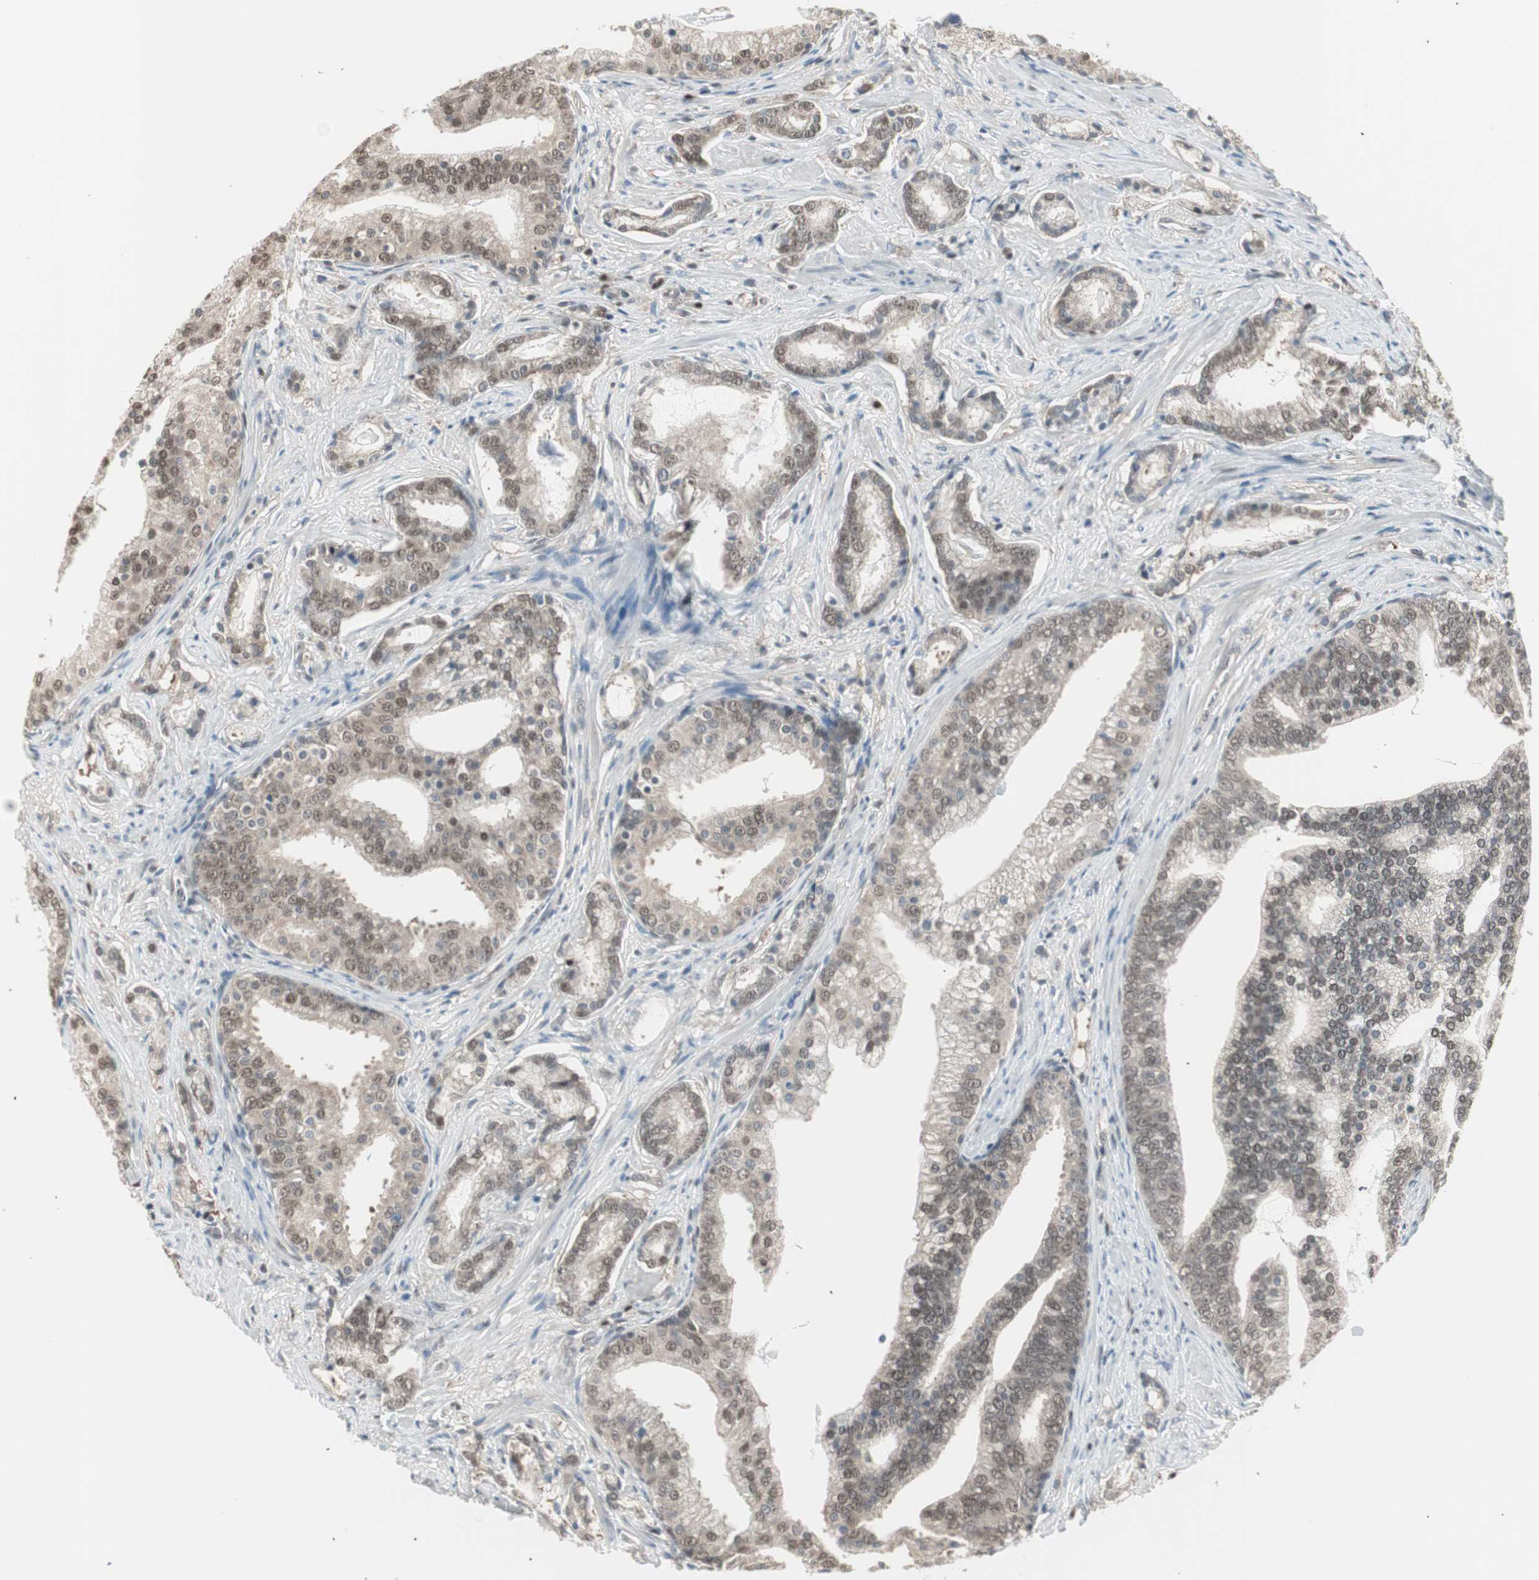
{"staining": {"intensity": "moderate", "quantity": ">75%", "location": "nuclear"}, "tissue": "prostate cancer", "cell_type": "Tumor cells", "image_type": "cancer", "snomed": [{"axis": "morphology", "description": "Adenocarcinoma, Low grade"}, {"axis": "topography", "description": "Prostate"}], "caption": "The photomicrograph displays staining of prostate cancer, revealing moderate nuclear protein expression (brown color) within tumor cells.", "gene": "LONP2", "patient": {"sex": "male", "age": 58}}